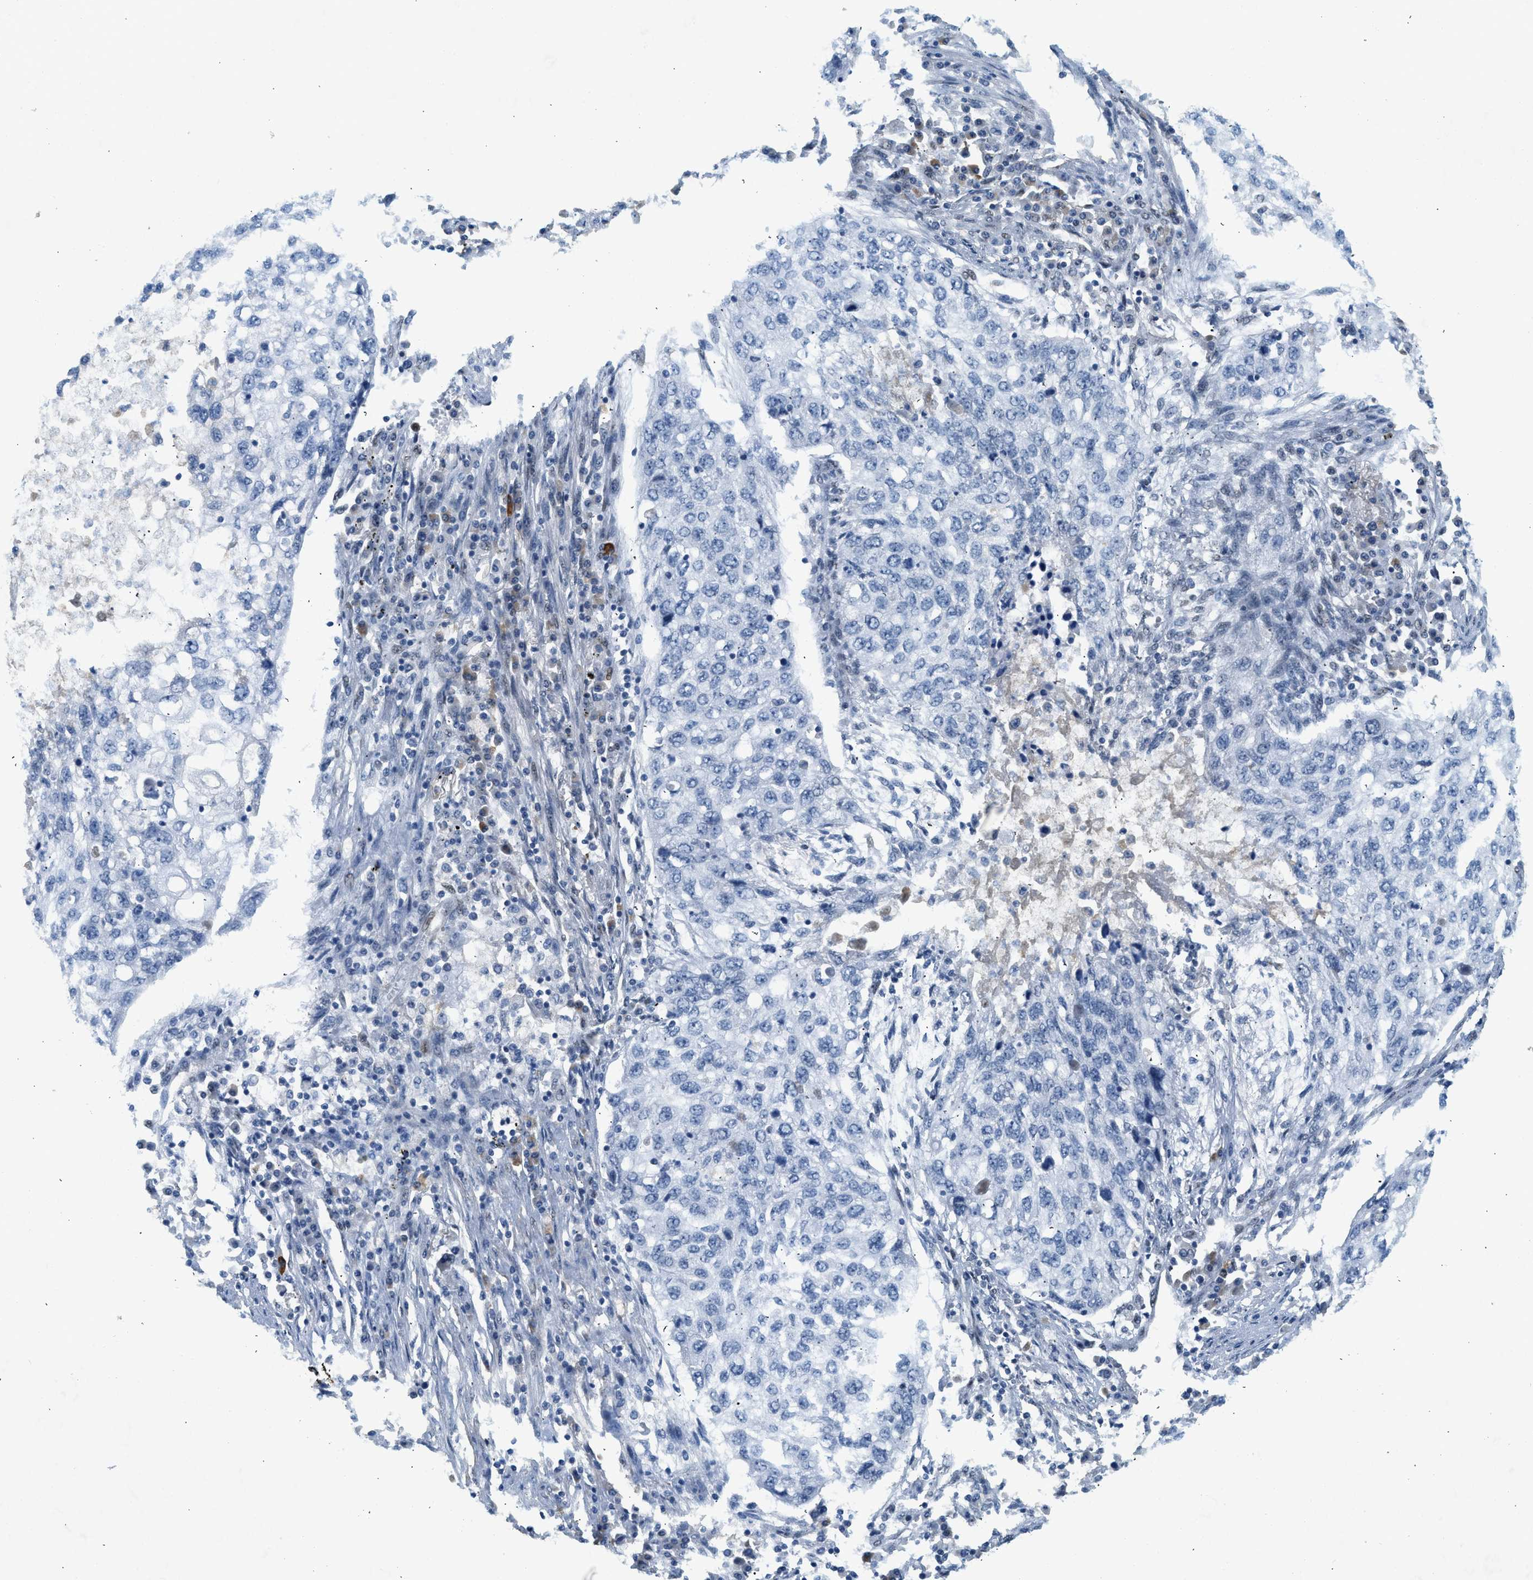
{"staining": {"intensity": "negative", "quantity": "none", "location": "none"}, "tissue": "lung cancer", "cell_type": "Tumor cells", "image_type": "cancer", "snomed": [{"axis": "morphology", "description": "Squamous cell carcinoma, NOS"}, {"axis": "topography", "description": "Lung"}], "caption": "Immunohistochemistry (IHC) micrograph of neoplastic tissue: squamous cell carcinoma (lung) stained with DAB demonstrates no significant protein expression in tumor cells.", "gene": "ZBTB20", "patient": {"sex": "female", "age": 63}}